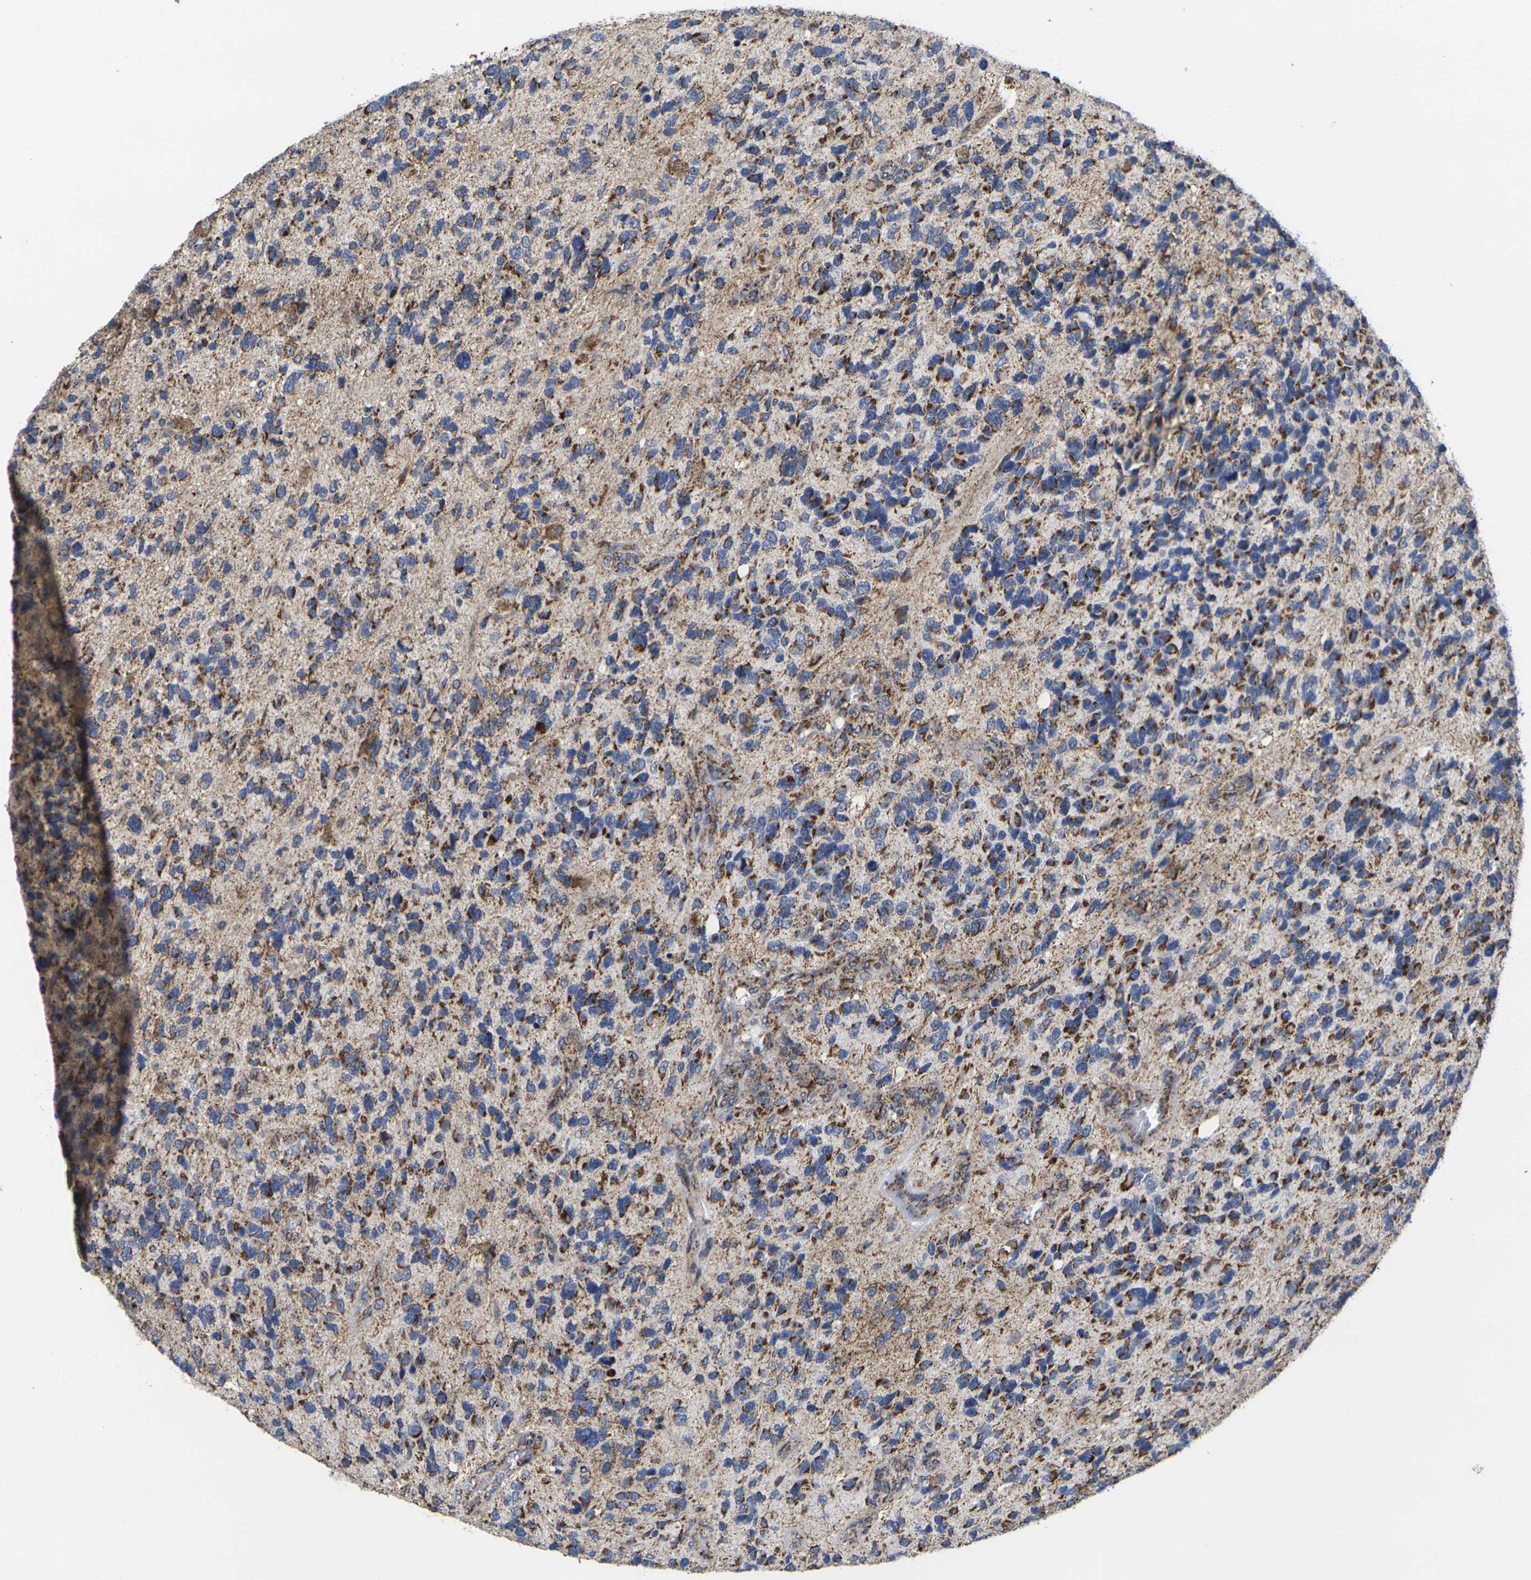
{"staining": {"intensity": "strong", "quantity": "25%-75%", "location": "cytoplasmic/membranous"}, "tissue": "glioma", "cell_type": "Tumor cells", "image_type": "cancer", "snomed": [{"axis": "morphology", "description": "Glioma, malignant, High grade"}, {"axis": "topography", "description": "Brain"}], "caption": "Brown immunohistochemical staining in glioma exhibits strong cytoplasmic/membranous expression in about 25%-75% of tumor cells.", "gene": "P2RY11", "patient": {"sex": "female", "age": 58}}